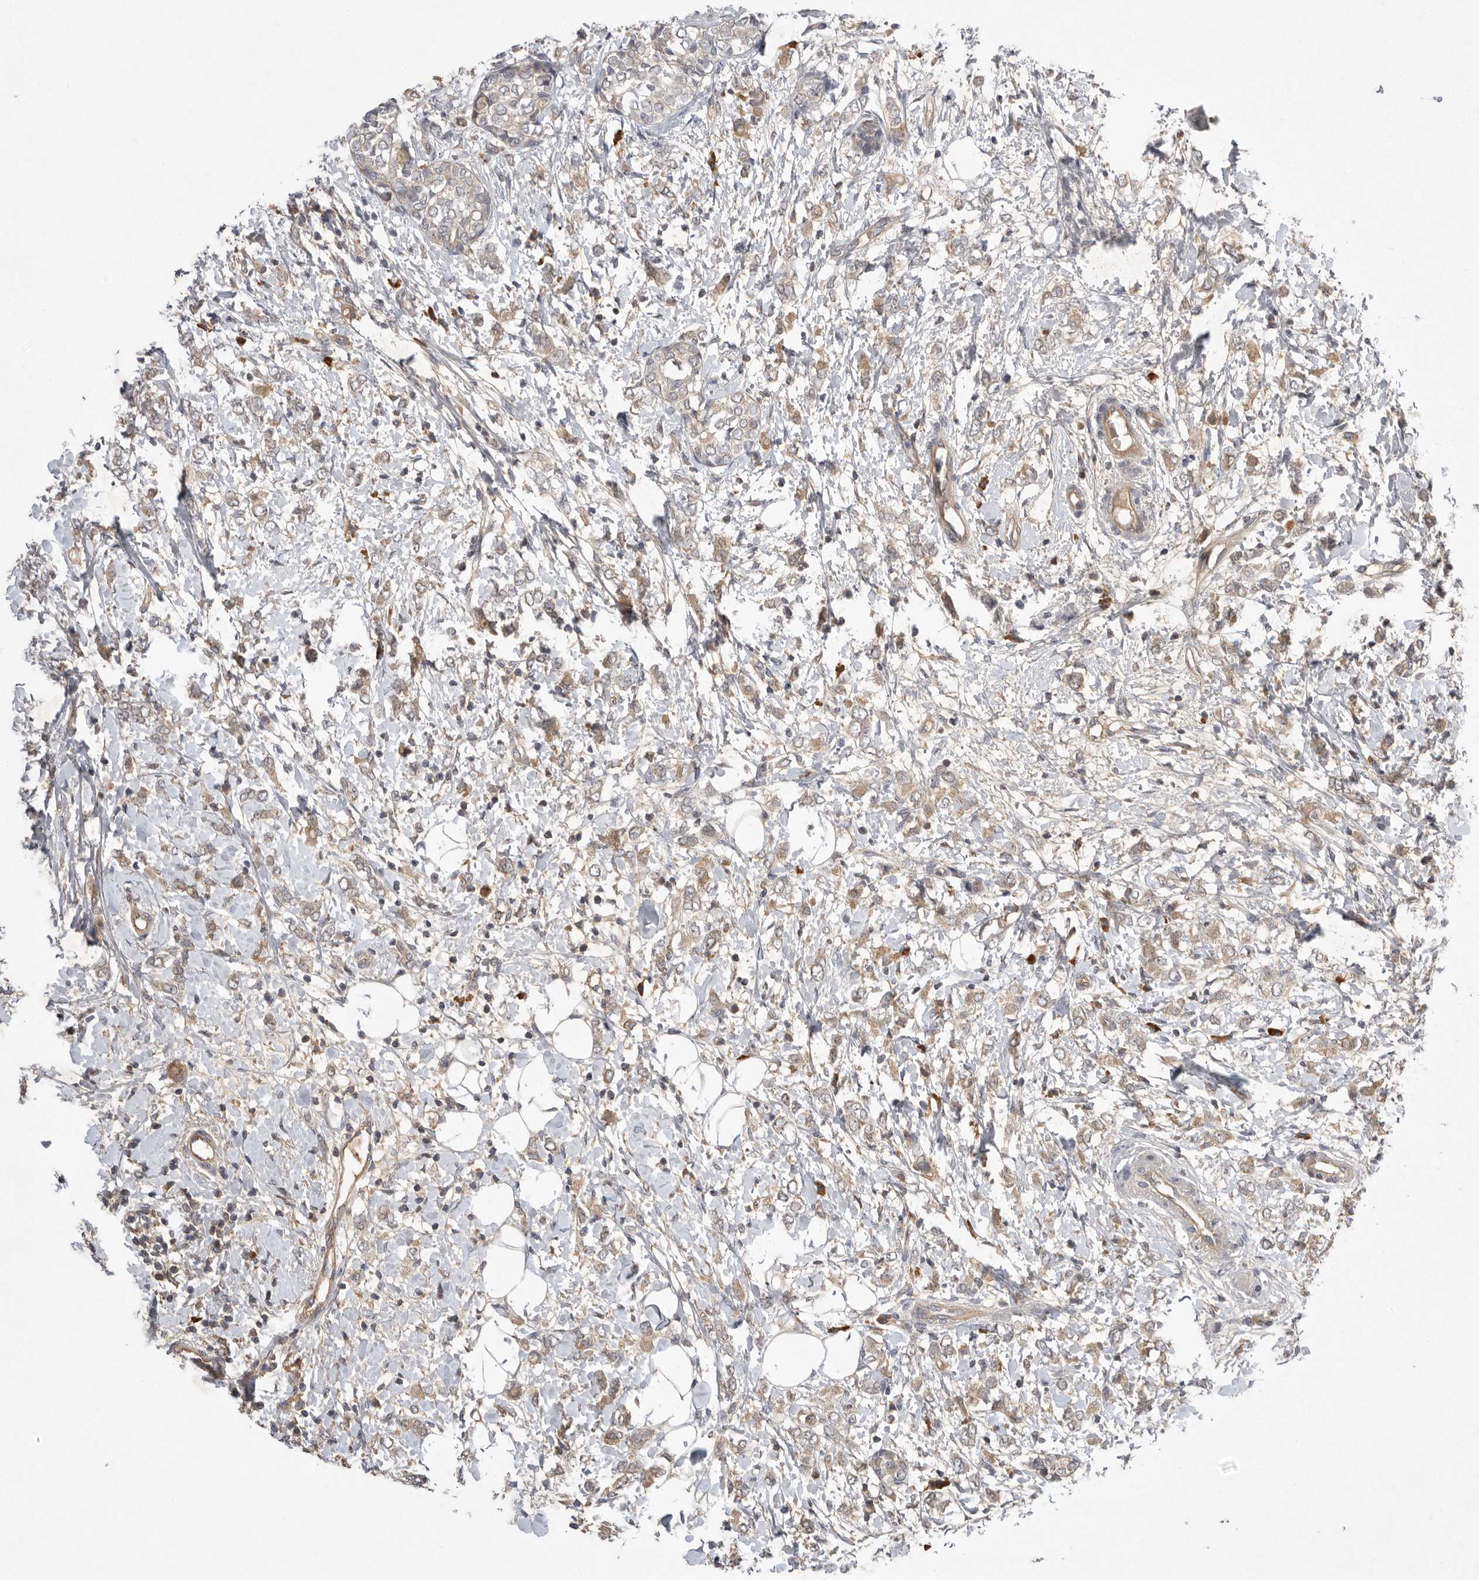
{"staining": {"intensity": "weak", "quantity": ">75%", "location": "cytoplasmic/membranous"}, "tissue": "breast cancer", "cell_type": "Tumor cells", "image_type": "cancer", "snomed": [{"axis": "morphology", "description": "Normal tissue, NOS"}, {"axis": "morphology", "description": "Lobular carcinoma"}, {"axis": "topography", "description": "Breast"}], "caption": "Weak cytoplasmic/membranous positivity for a protein is seen in approximately >75% of tumor cells of lobular carcinoma (breast) using IHC.", "gene": "NRCAM", "patient": {"sex": "female", "age": 47}}